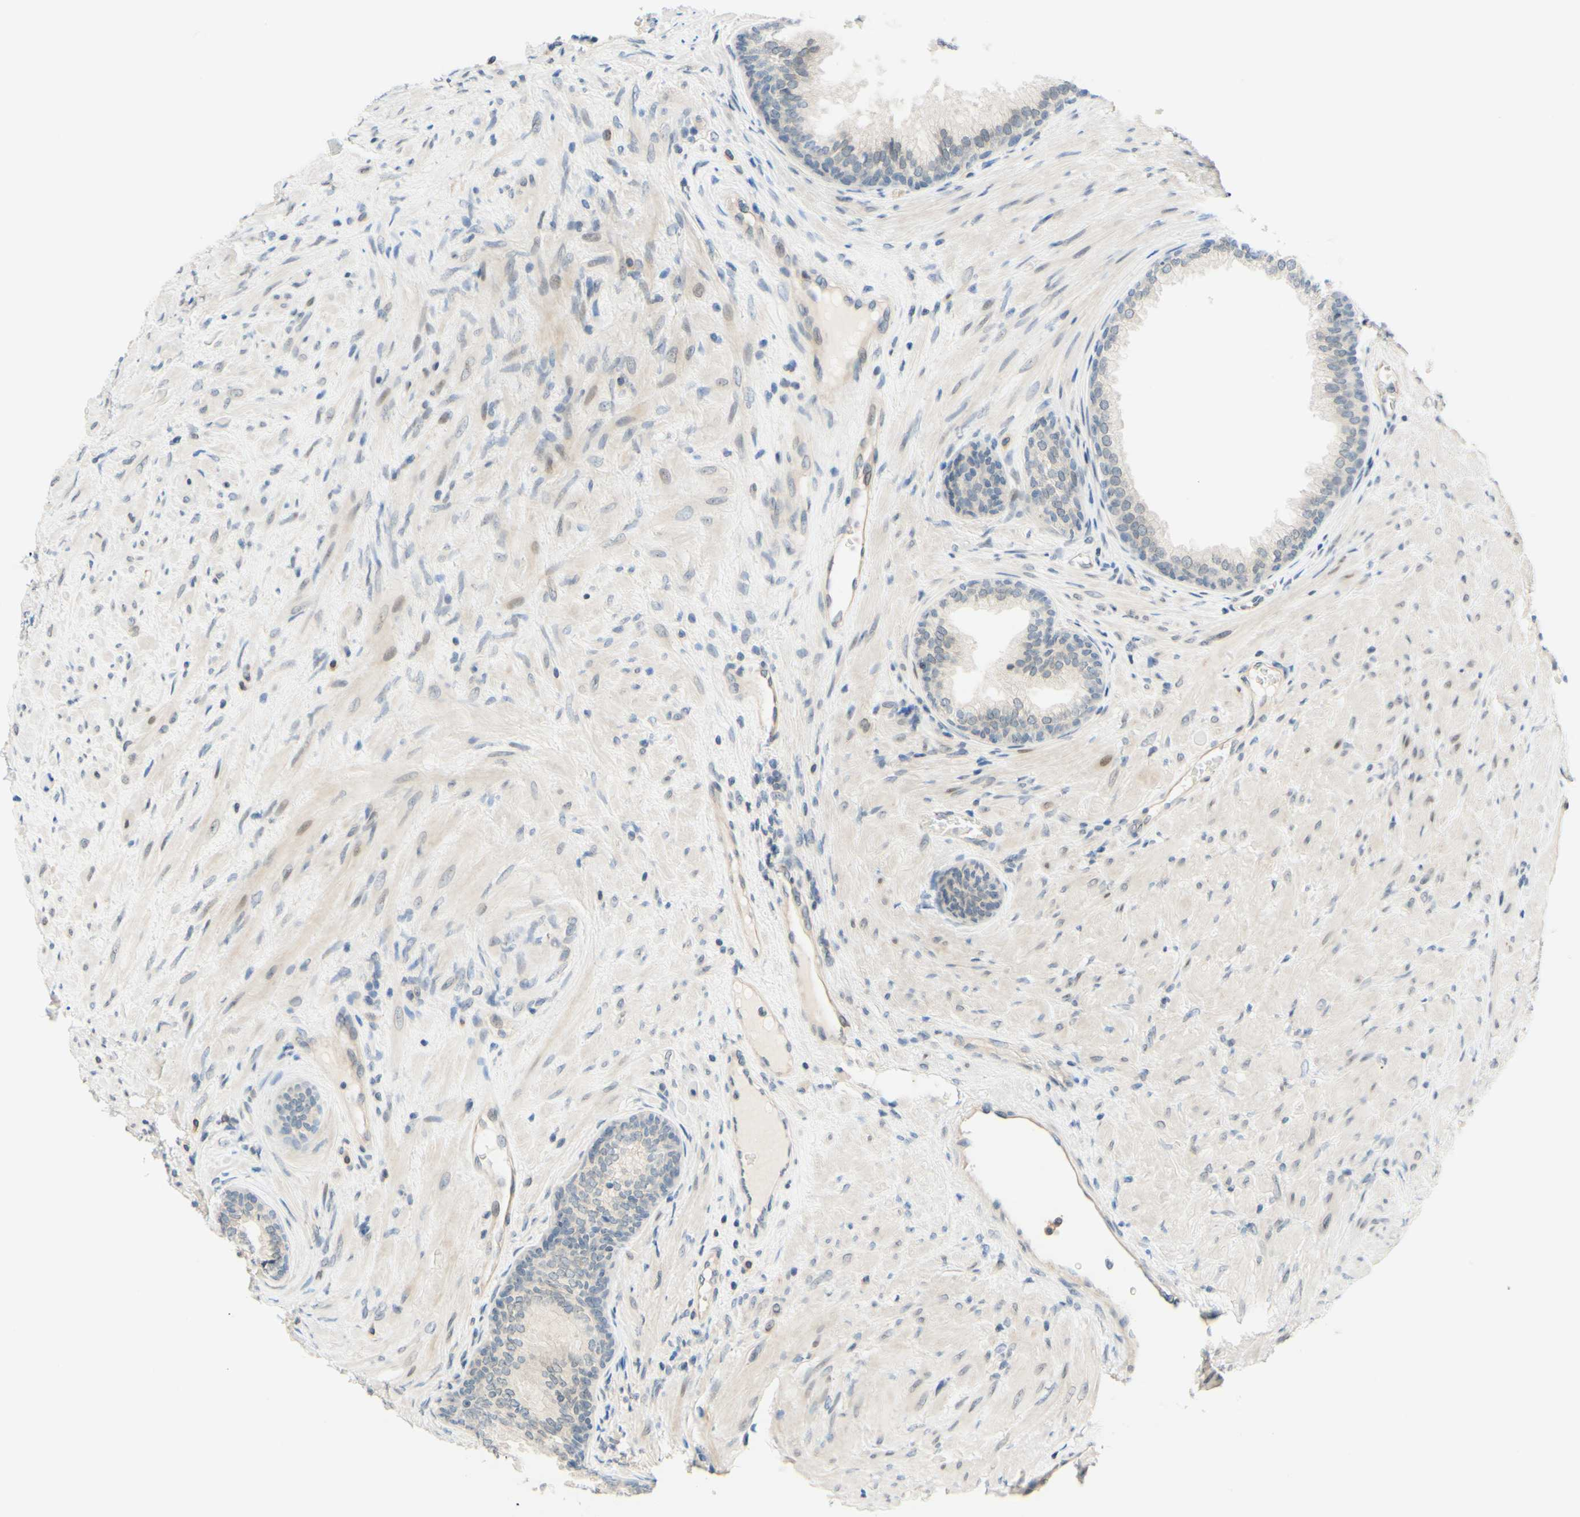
{"staining": {"intensity": "negative", "quantity": "none", "location": "none"}, "tissue": "prostate", "cell_type": "Glandular cells", "image_type": "normal", "snomed": [{"axis": "morphology", "description": "Normal tissue, NOS"}, {"axis": "topography", "description": "Prostate"}], "caption": "This micrograph is of unremarkable prostate stained with IHC to label a protein in brown with the nuclei are counter-stained blue. There is no expression in glandular cells.", "gene": "C2CD2L", "patient": {"sex": "male", "age": 76}}